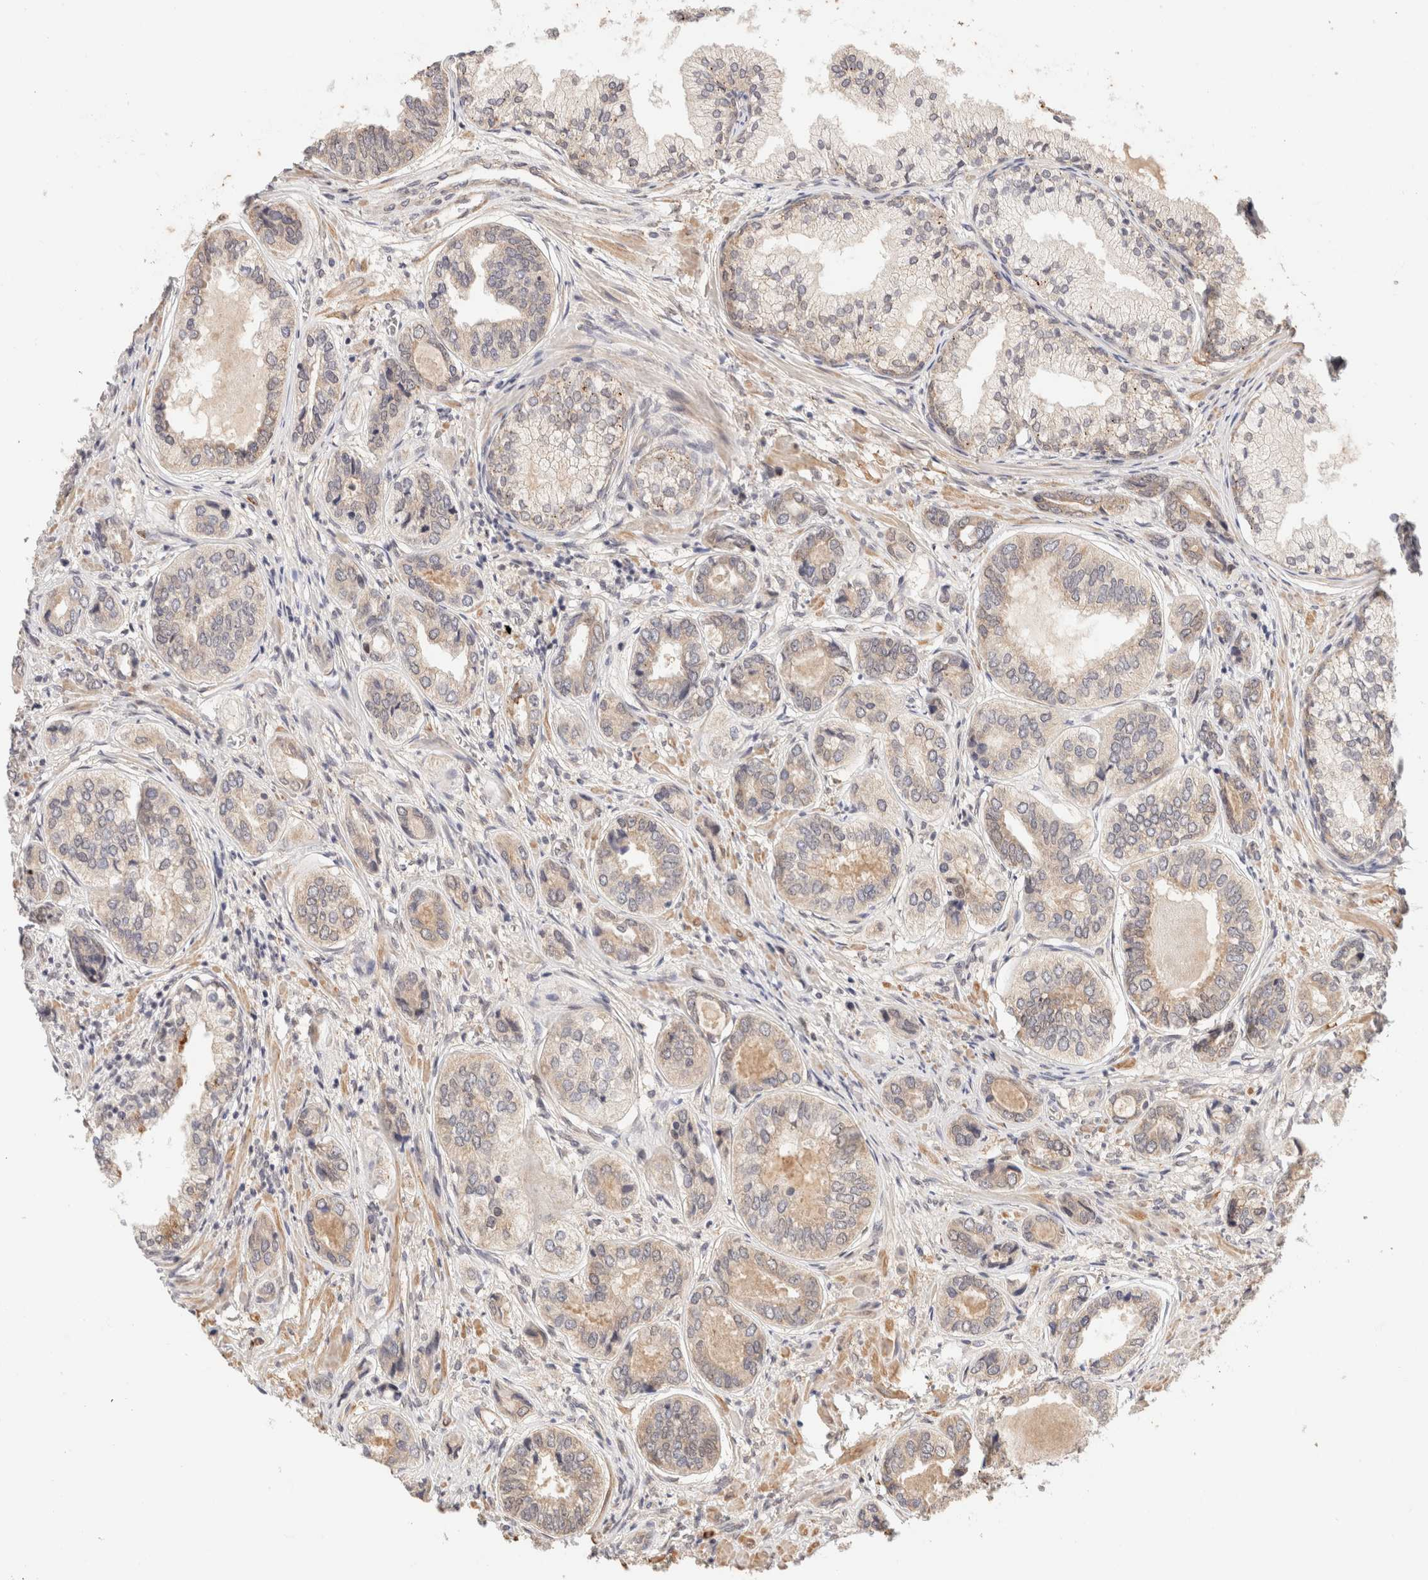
{"staining": {"intensity": "weak", "quantity": ">75%", "location": "cytoplasmic/membranous"}, "tissue": "prostate cancer", "cell_type": "Tumor cells", "image_type": "cancer", "snomed": [{"axis": "morphology", "description": "Adenocarcinoma, High grade"}, {"axis": "topography", "description": "Prostate"}], "caption": "Immunohistochemical staining of human prostate cancer shows low levels of weak cytoplasmic/membranous positivity in about >75% of tumor cells.", "gene": "BRPF3", "patient": {"sex": "male", "age": 61}}